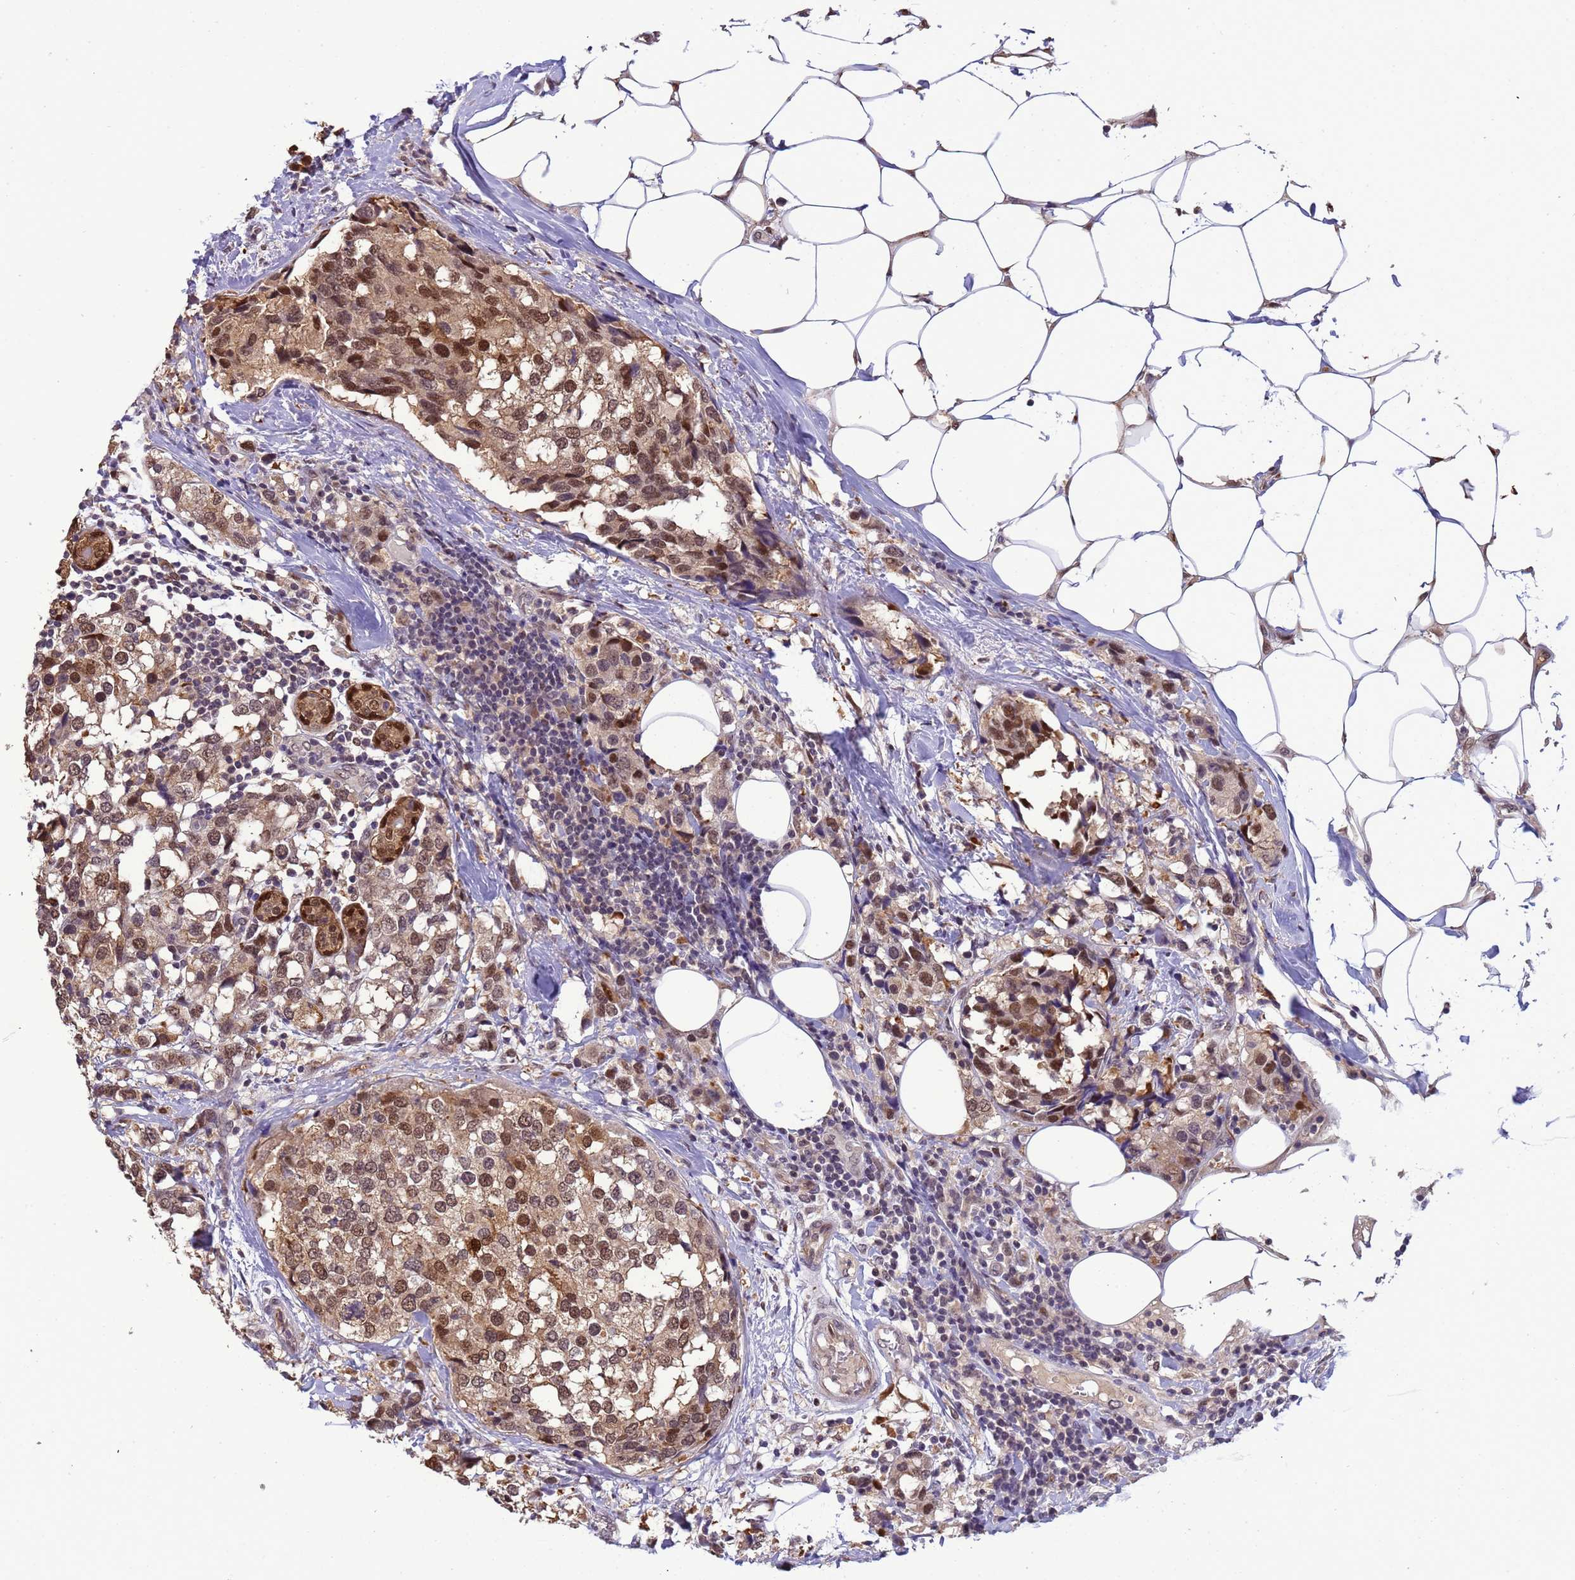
{"staining": {"intensity": "moderate", "quantity": ">75%", "location": "cytoplasmic/membranous,nuclear"}, "tissue": "breast cancer", "cell_type": "Tumor cells", "image_type": "cancer", "snomed": [{"axis": "morphology", "description": "Lobular carcinoma"}, {"axis": "topography", "description": "Breast"}], "caption": "A micrograph of breast cancer stained for a protein demonstrates moderate cytoplasmic/membranous and nuclear brown staining in tumor cells. (DAB (3,3'-diaminobenzidine) IHC, brown staining for protein, blue staining for nuclei).", "gene": "ZBTB5", "patient": {"sex": "female", "age": 59}}